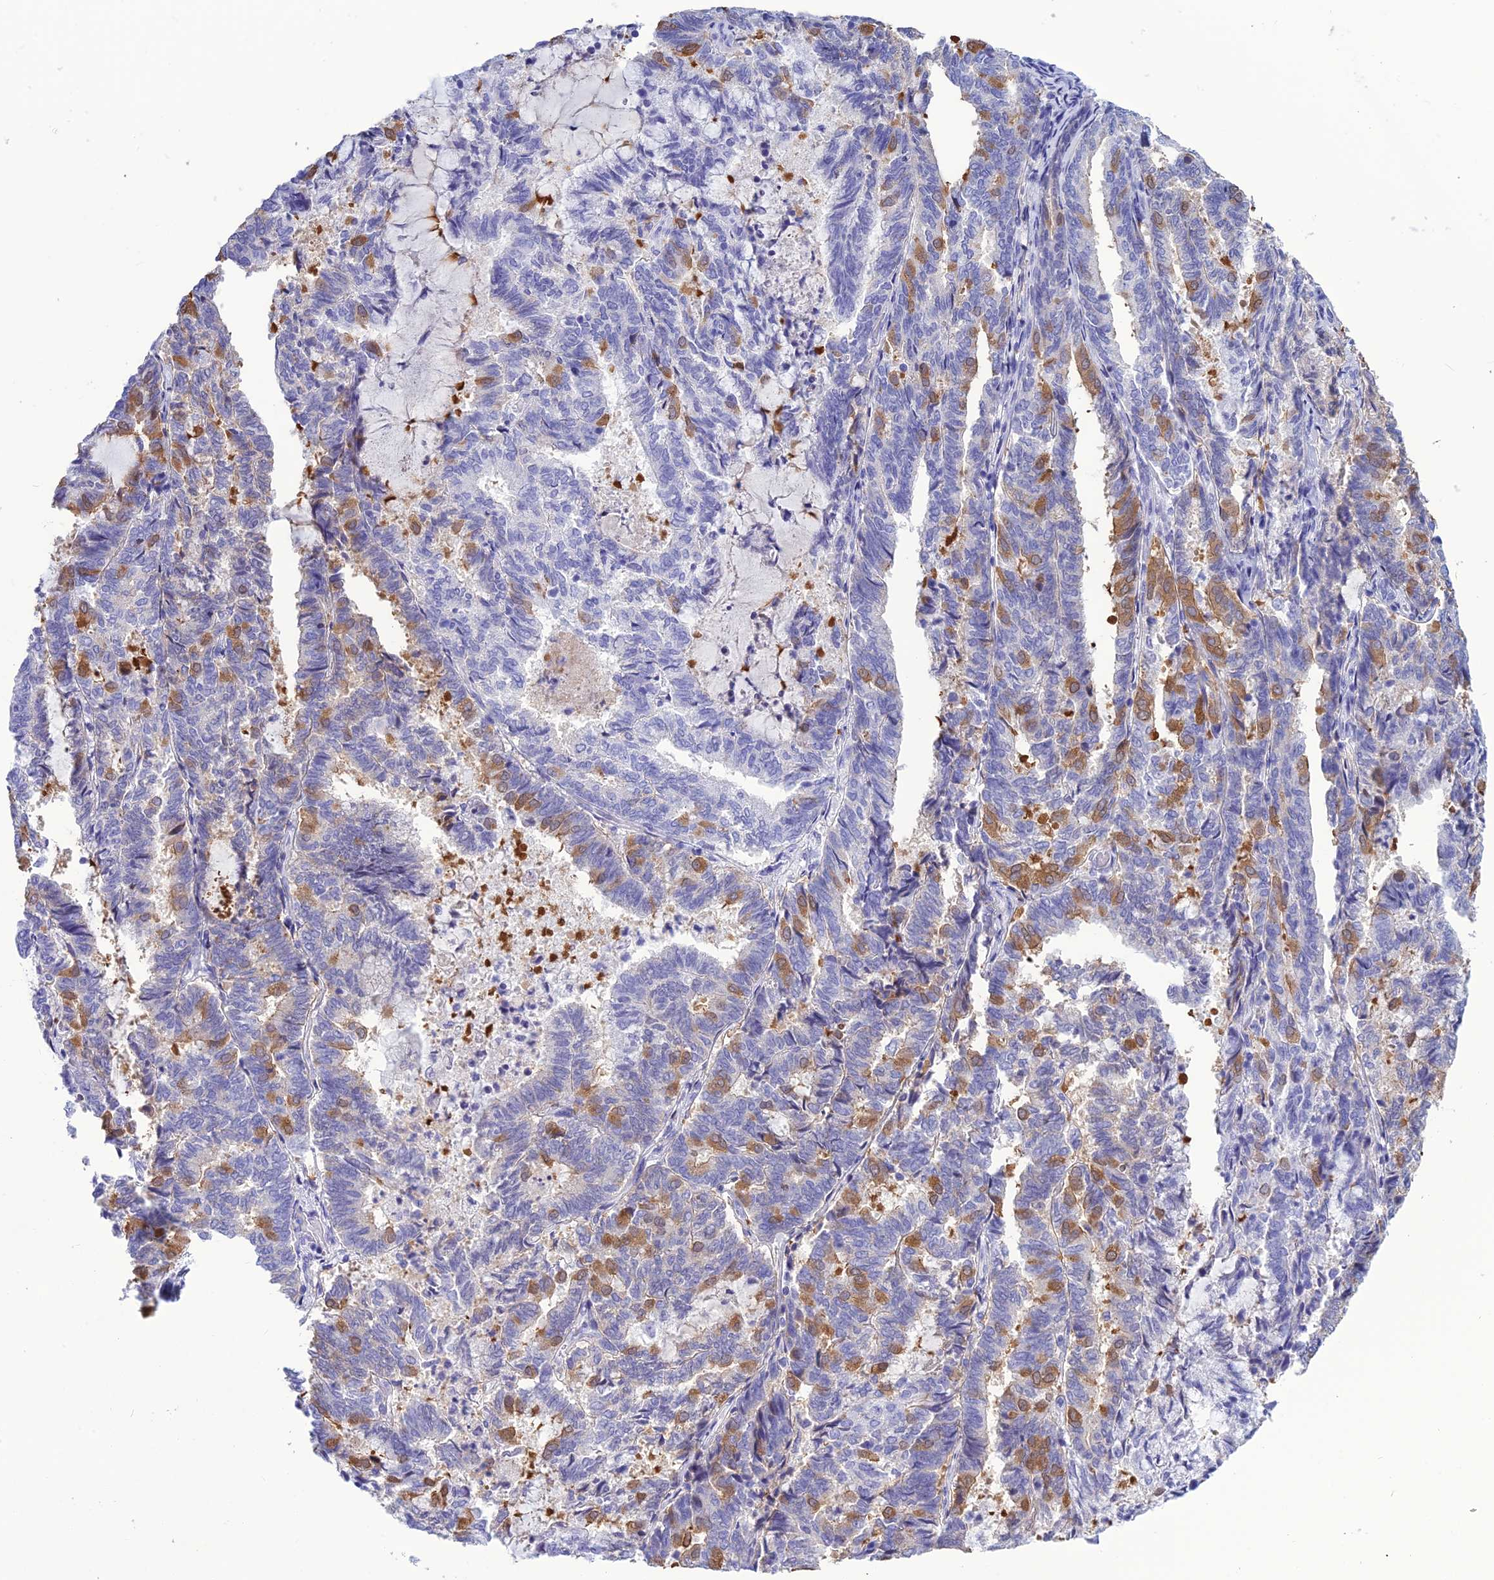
{"staining": {"intensity": "moderate", "quantity": "<25%", "location": "cytoplasmic/membranous"}, "tissue": "endometrial cancer", "cell_type": "Tumor cells", "image_type": "cancer", "snomed": [{"axis": "morphology", "description": "Adenocarcinoma, NOS"}, {"axis": "topography", "description": "Endometrium"}], "caption": "Human adenocarcinoma (endometrial) stained for a protein (brown) exhibits moderate cytoplasmic/membranous positive staining in approximately <25% of tumor cells.", "gene": "BBS2", "patient": {"sex": "female", "age": 80}}